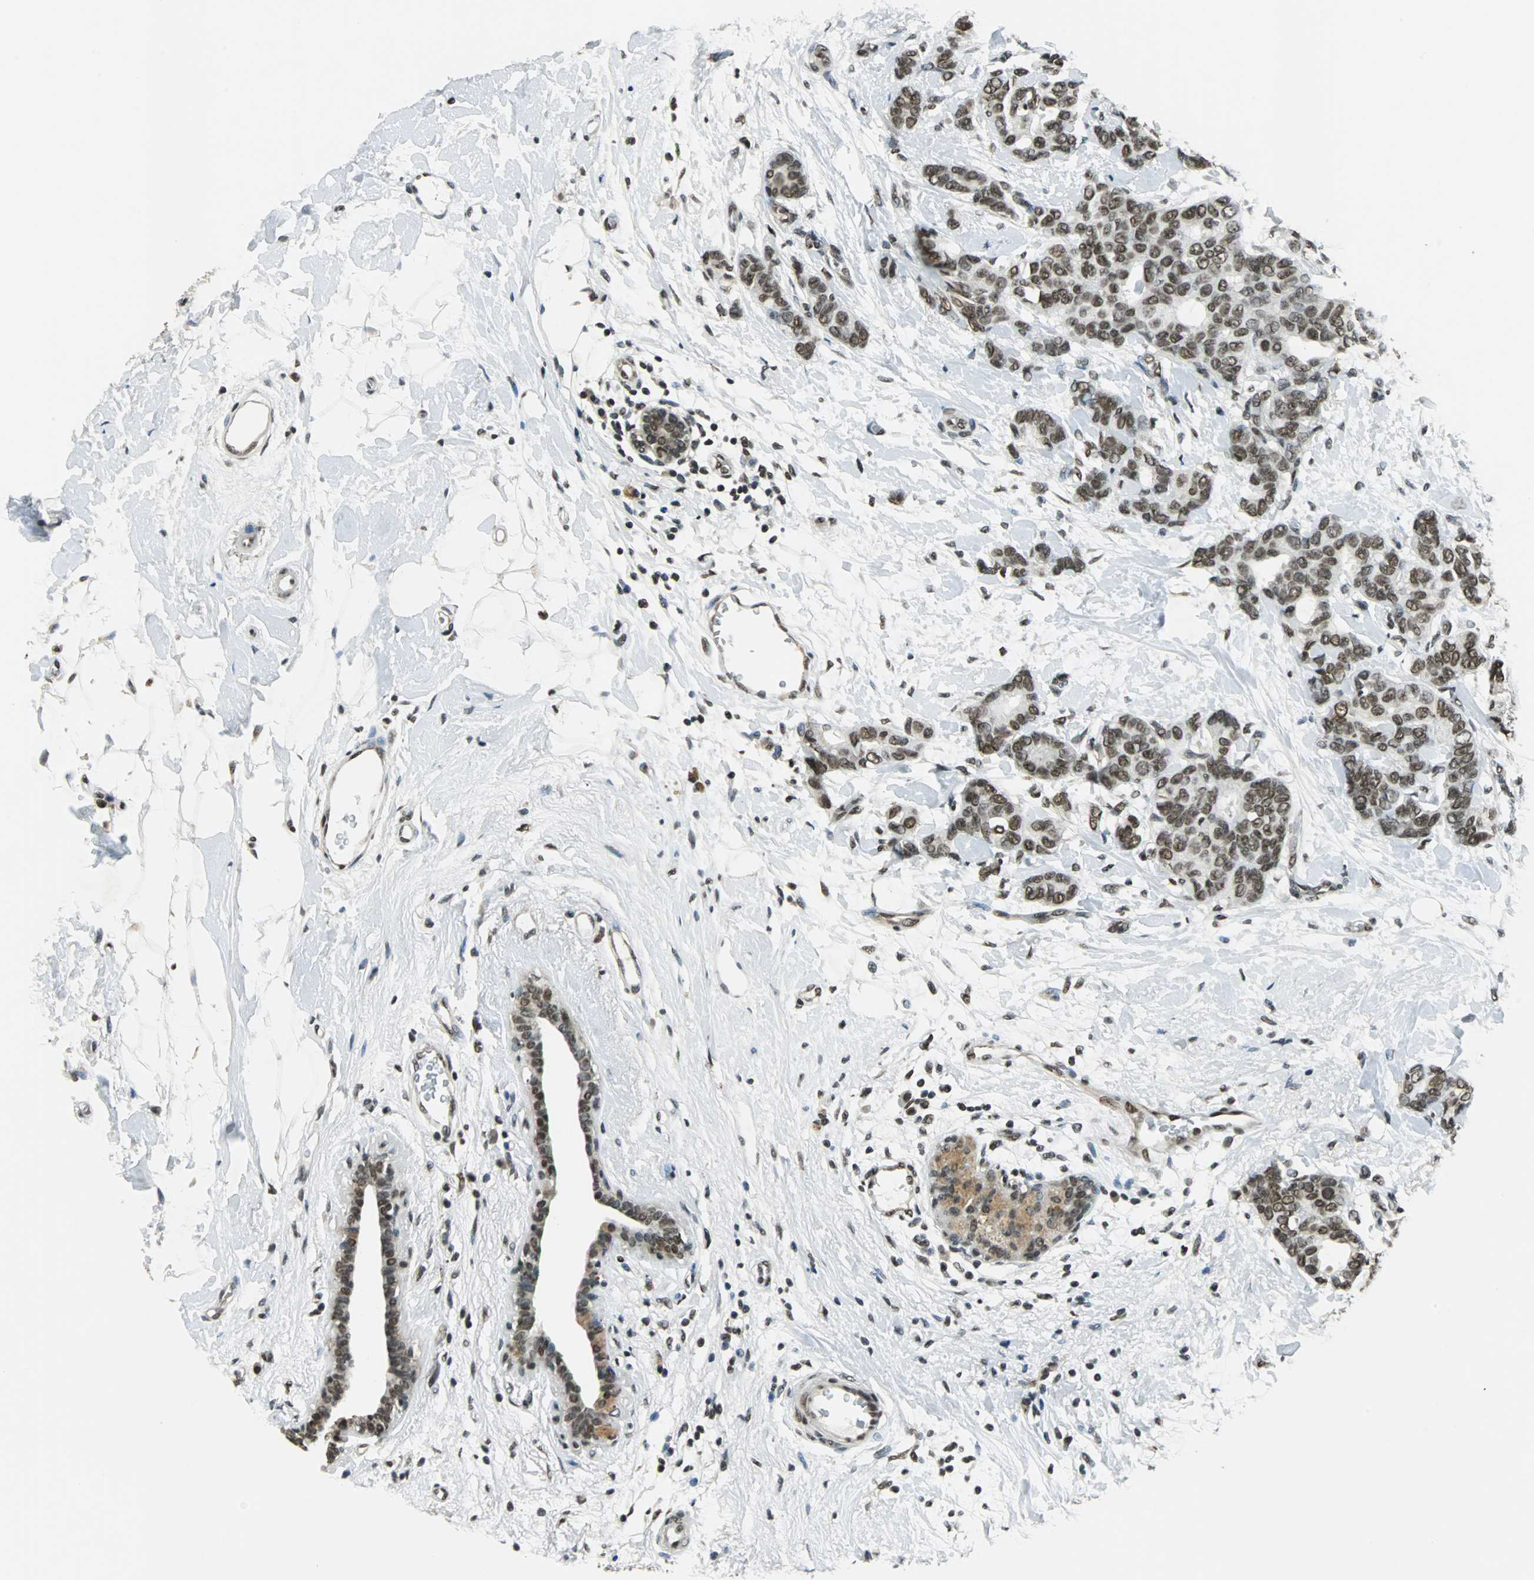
{"staining": {"intensity": "moderate", "quantity": ">75%", "location": "cytoplasmic/membranous,nuclear"}, "tissue": "breast cancer", "cell_type": "Tumor cells", "image_type": "cancer", "snomed": [{"axis": "morphology", "description": "Duct carcinoma"}, {"axis": "topography", "description": "Breast"}], "caption": "Tumor cells display moderate cytoplasmic/membranous and nuclear staining in about >75% of cells in intraductal carcinoma (breast).", "gene": "RBM14", "patient": {"sex": "female", "age": 87}}